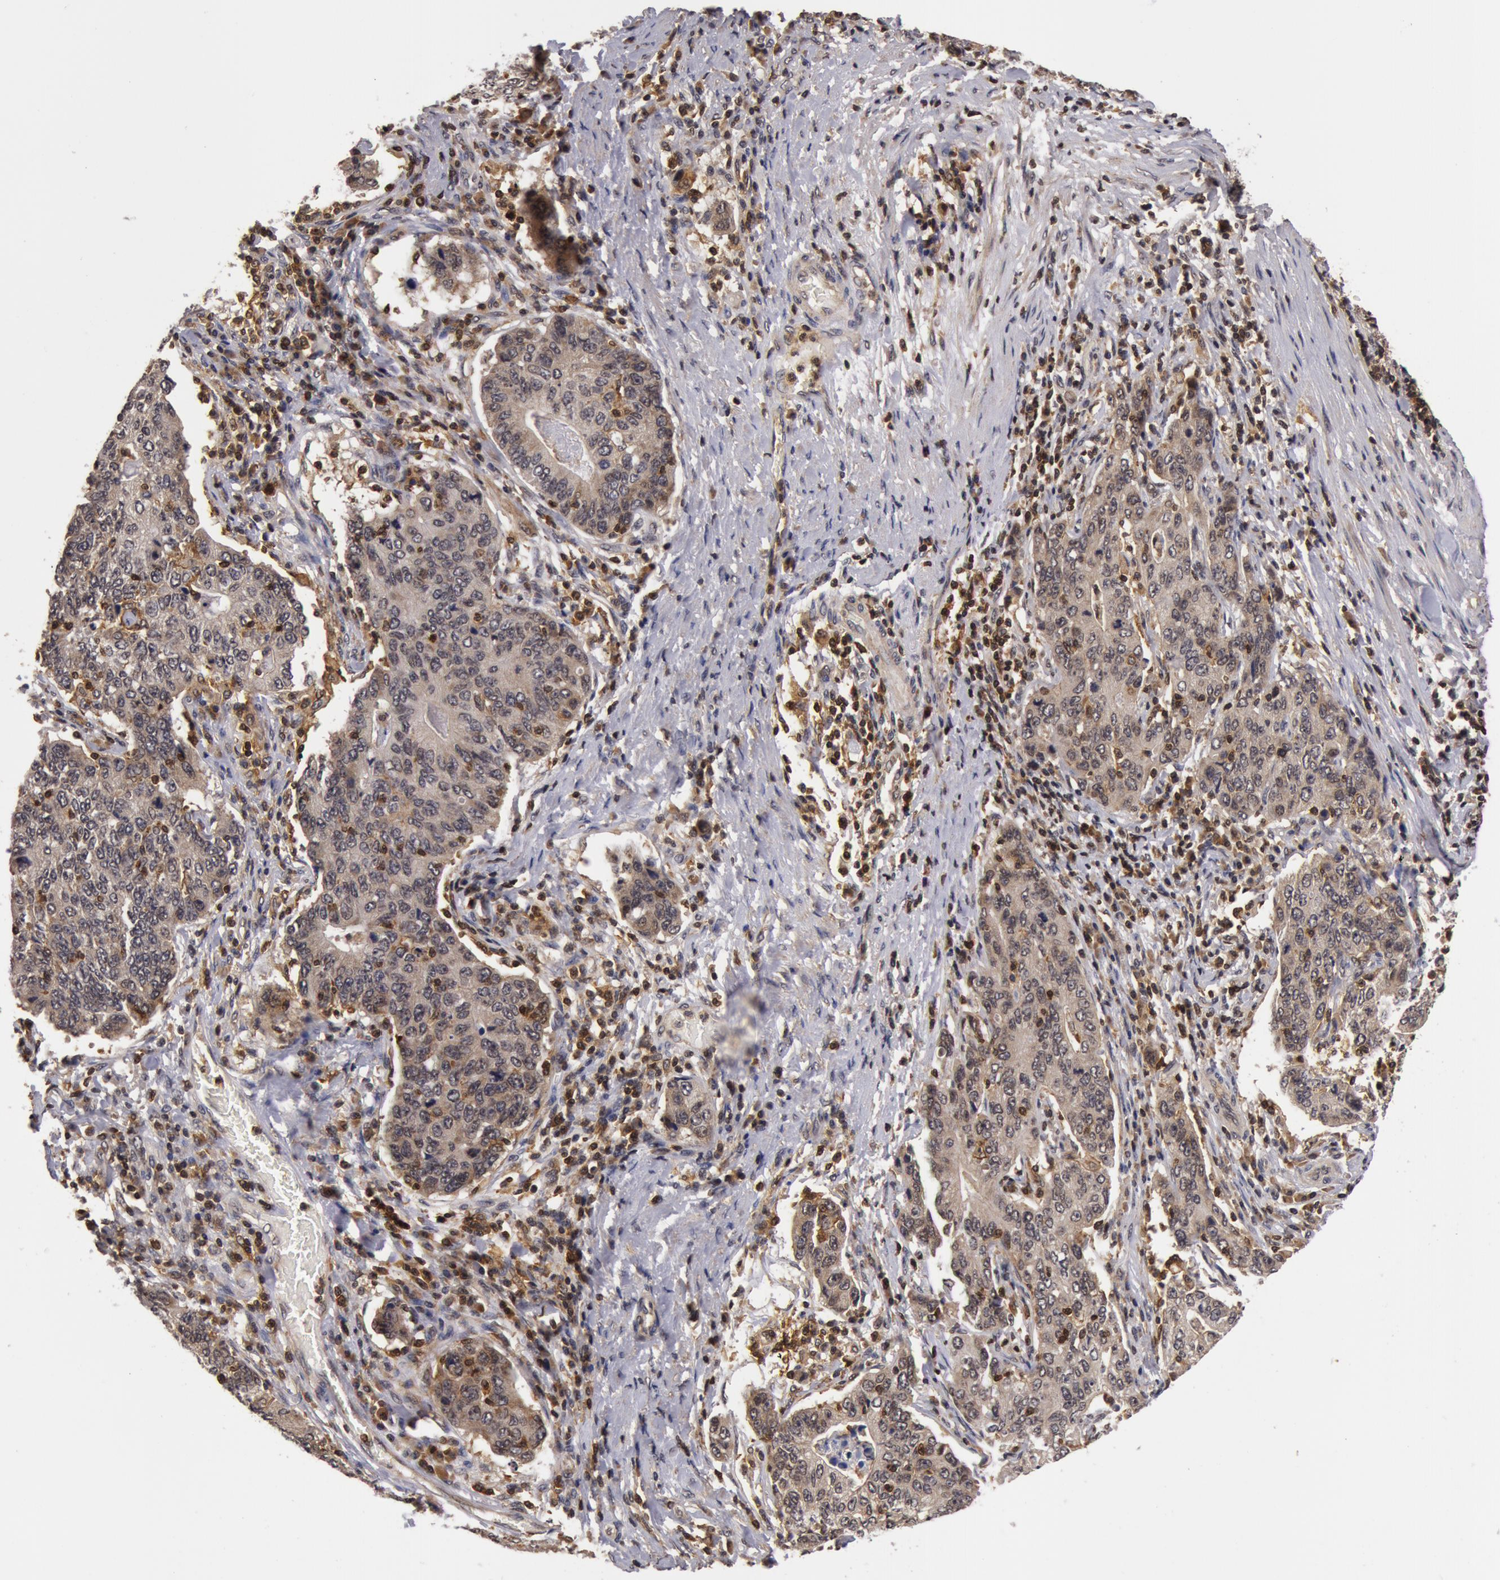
{"staining": {"intensity": "negative", "quantity": "none", "location": "none"}, "tissue": "stomach cancer", "cell_type": "Tumor cells", "image_type": "cancer", "snomed": [{"axis": "morphology", "description": "Adenocarcinoma, NOS"}, {"axis": "topography", "description": "Esophagus"}, {"axis": "topography", "description": "Stomach"}], "caption": "Immunohistochemistry (IHC) image of neoplastic tissue: human stomach cancer (adenocarcinoma) stained with DAB displays no significant protein expression in tumor cells.", "gene": "ZNF350", "patient": {"sex": "male", "age": 74}}